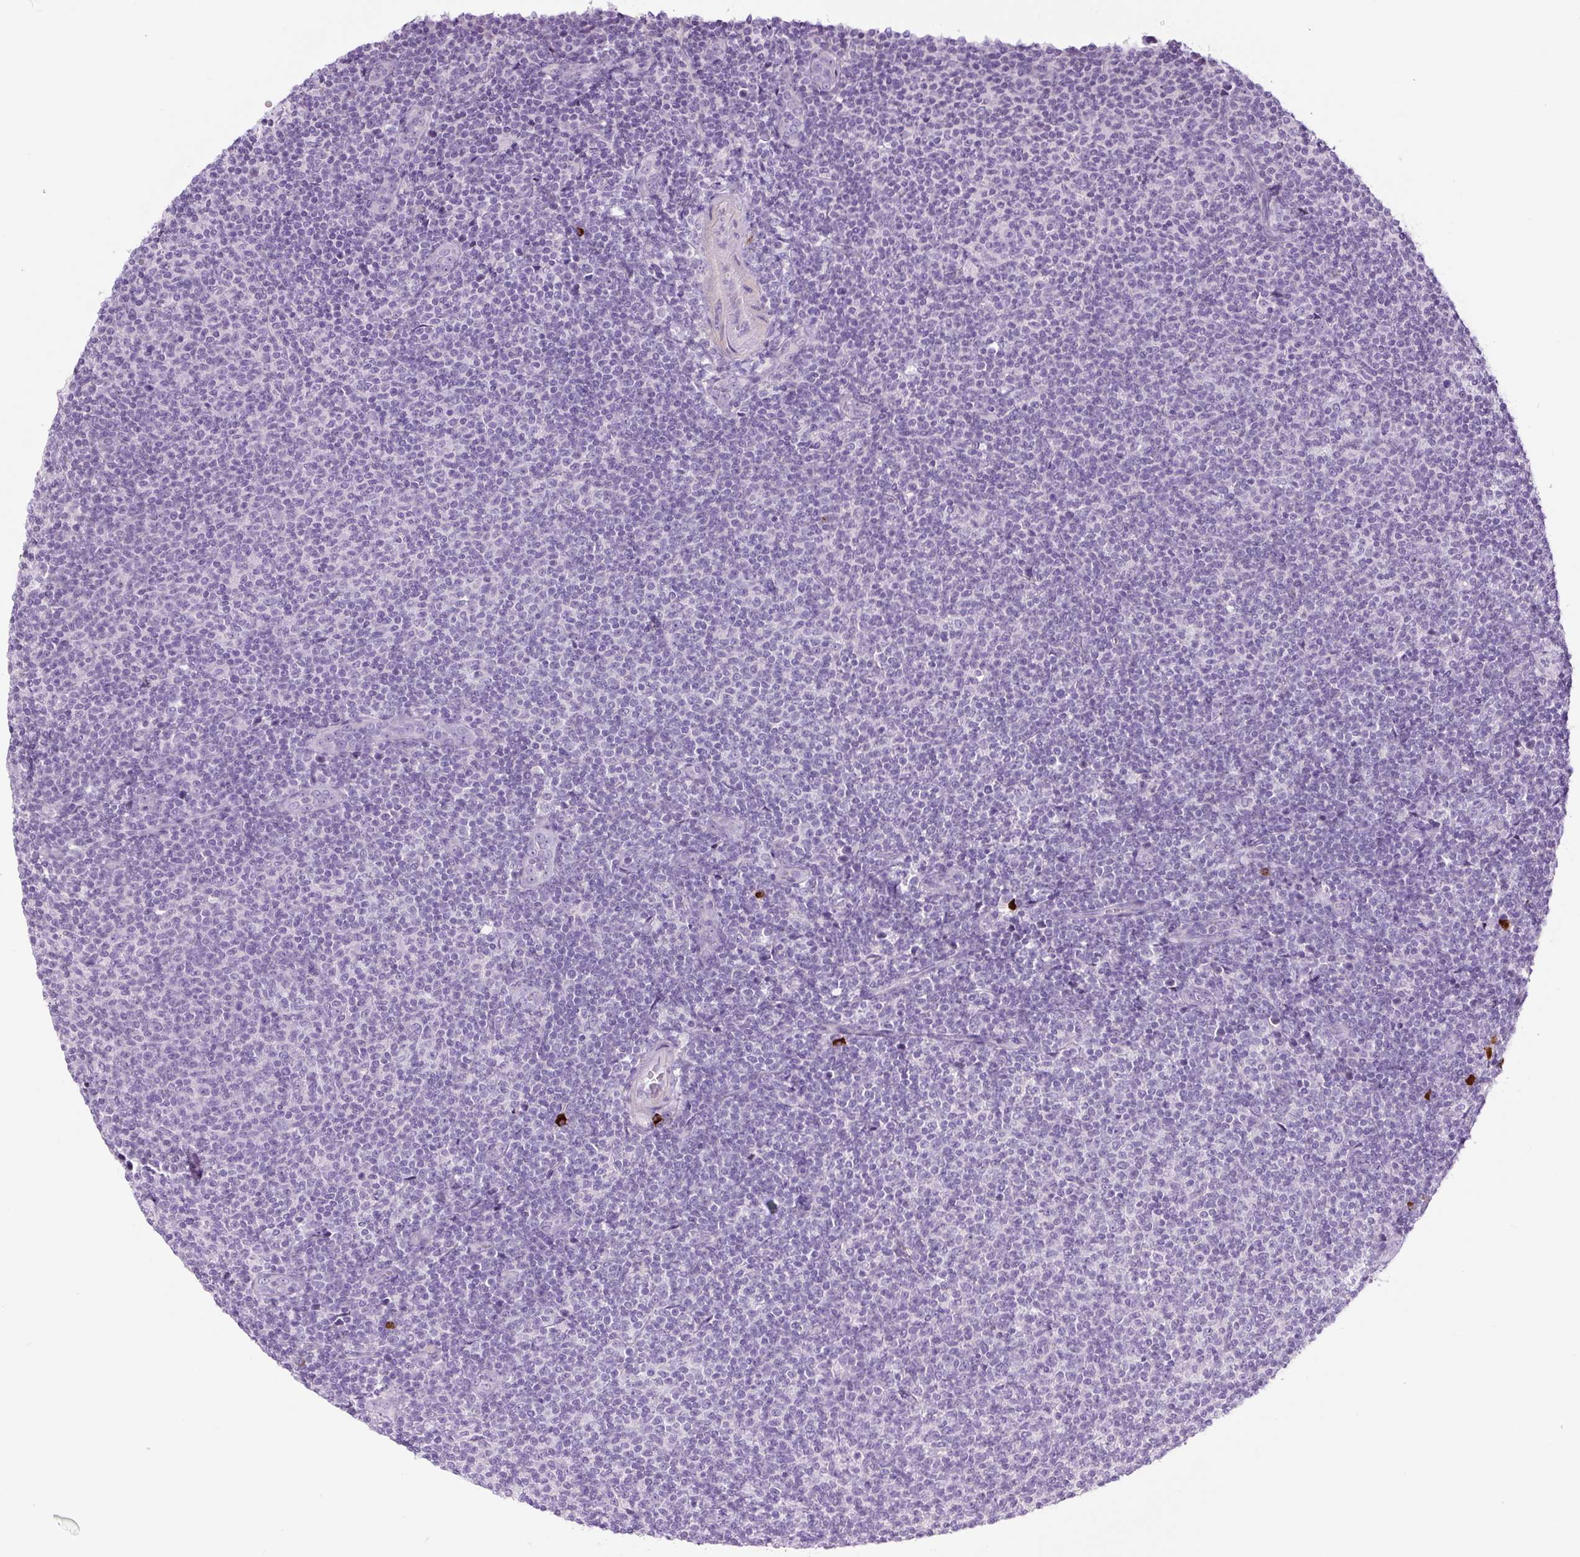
{"staining": {"intensity": "negative", "quantity": "none", "location": "none"}, "tissue": "lymphoma", "cell_type": "Tumor cells", "image_type": "cancer", "snomed": [{"axis": "morphology", "description": "Malignant lymphoma, non-Hodgkin's type, Low grade"}, {"axis": "topography", "description": "Lymph node"}], "caption": "This is a histopathology image of immunohistochemistry staining of lymphoma, which shows no expression in tumor cells. (Immunohistochemistry (ihc), brightfield microscopy, high magnification).", "gene": "RNF212B", "patient": {"sex": "male", "age": 66}}